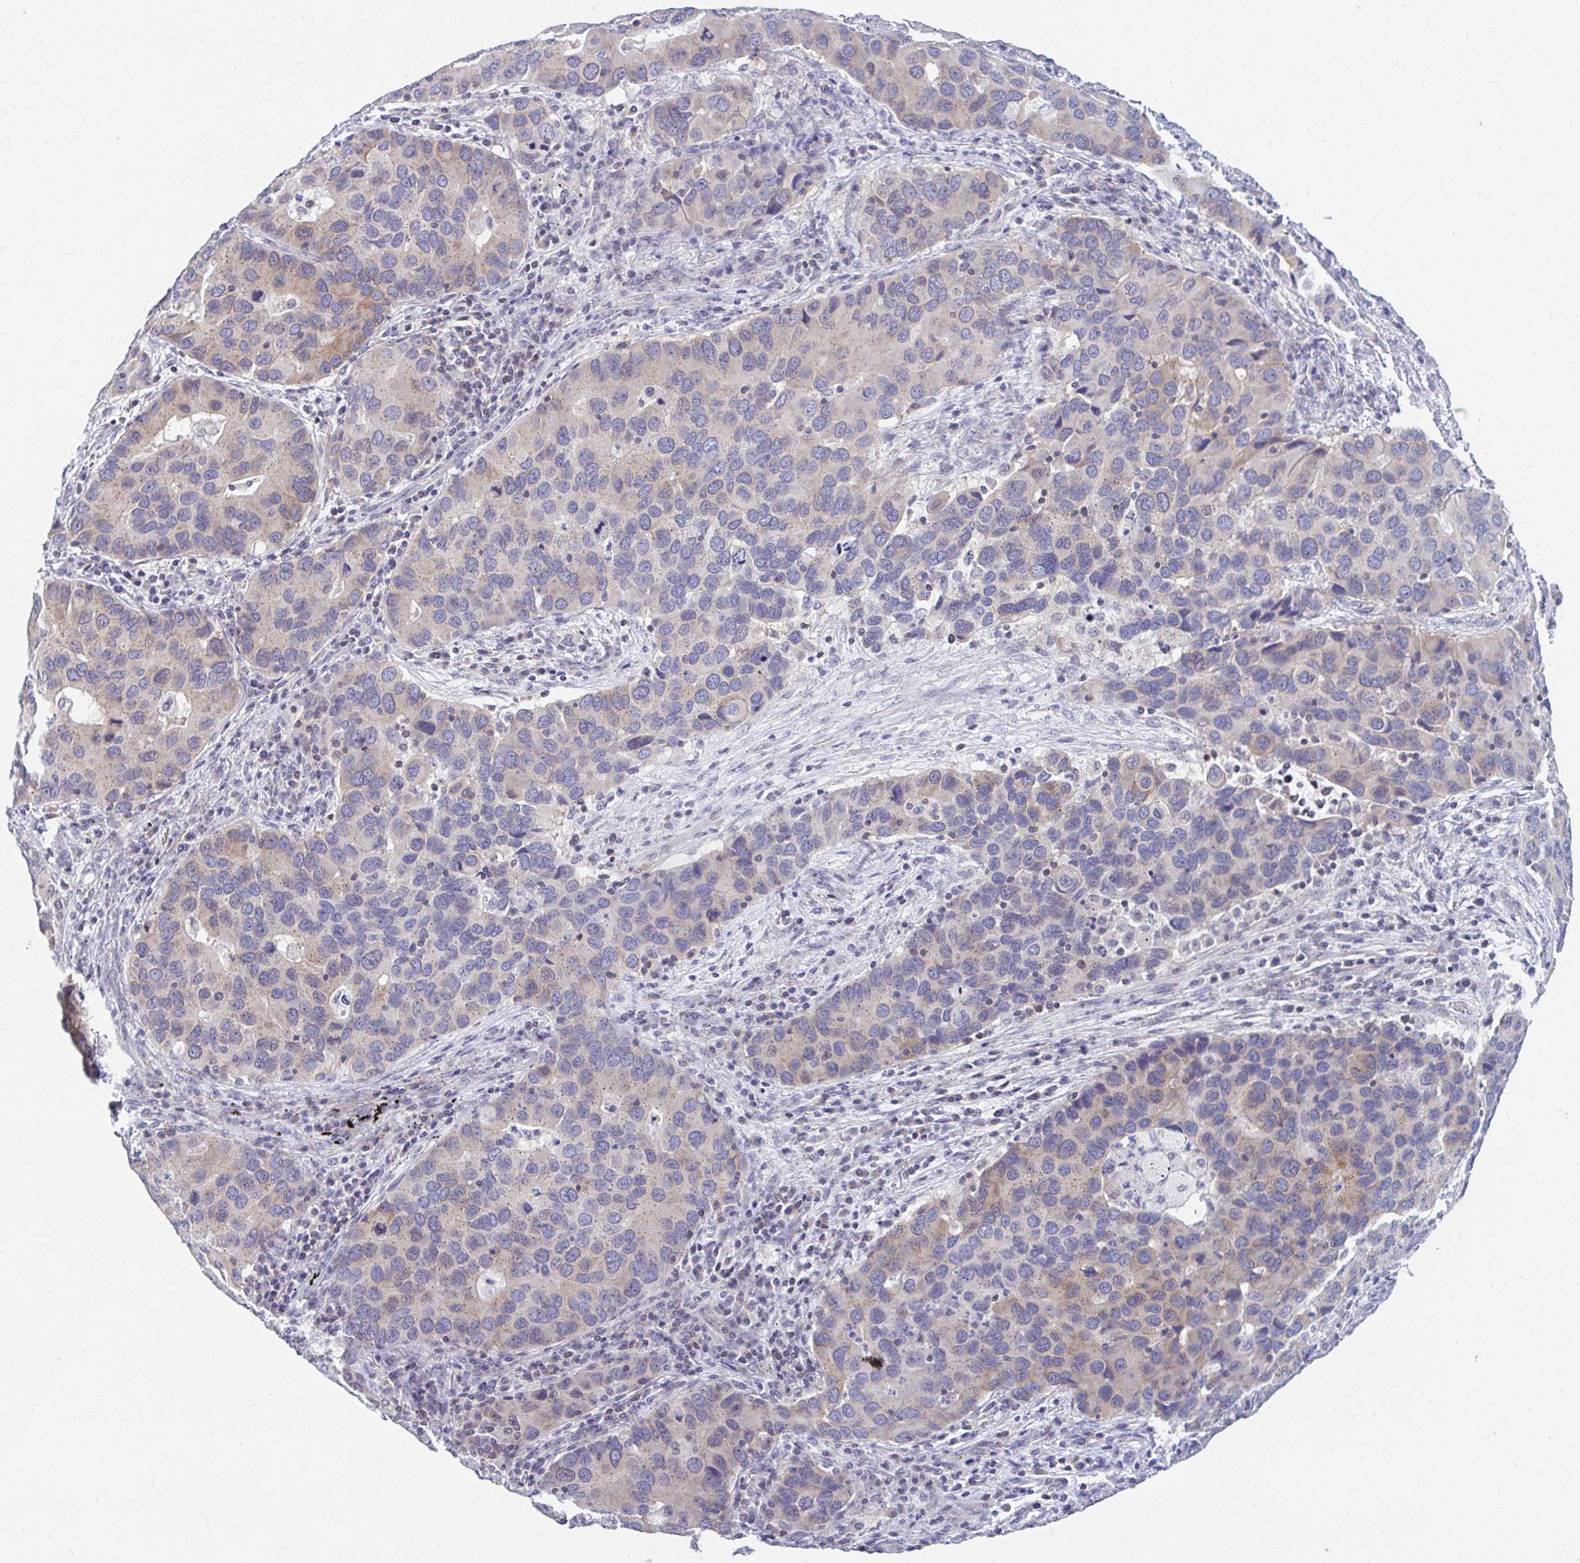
{"staining": {"intensity": "moderate", "quantity": "<25%", "location": "cytoplasmic/membranous"}, "tissue": "lung cancer", "cell_type": "Tumor cells", "image_type": "cancer", "snomed": [{"axis": "morphology", "description": "Aneuploidy"}, {"axis": "morphology", "description": "Adenocarcinoma, NOS"}, {"axis": "topography", "description": "Lymph node"}, {"axis": "topography", "description": "Lung"}], "caption": "Adenocarcinoma (lung) stained with a brown dye reveals moderate cytoplasmic/membranous positive positivity in about <25% of tumor cells.", "gene": "RADIL", "patient": {"sex": "female", "age": 74}}